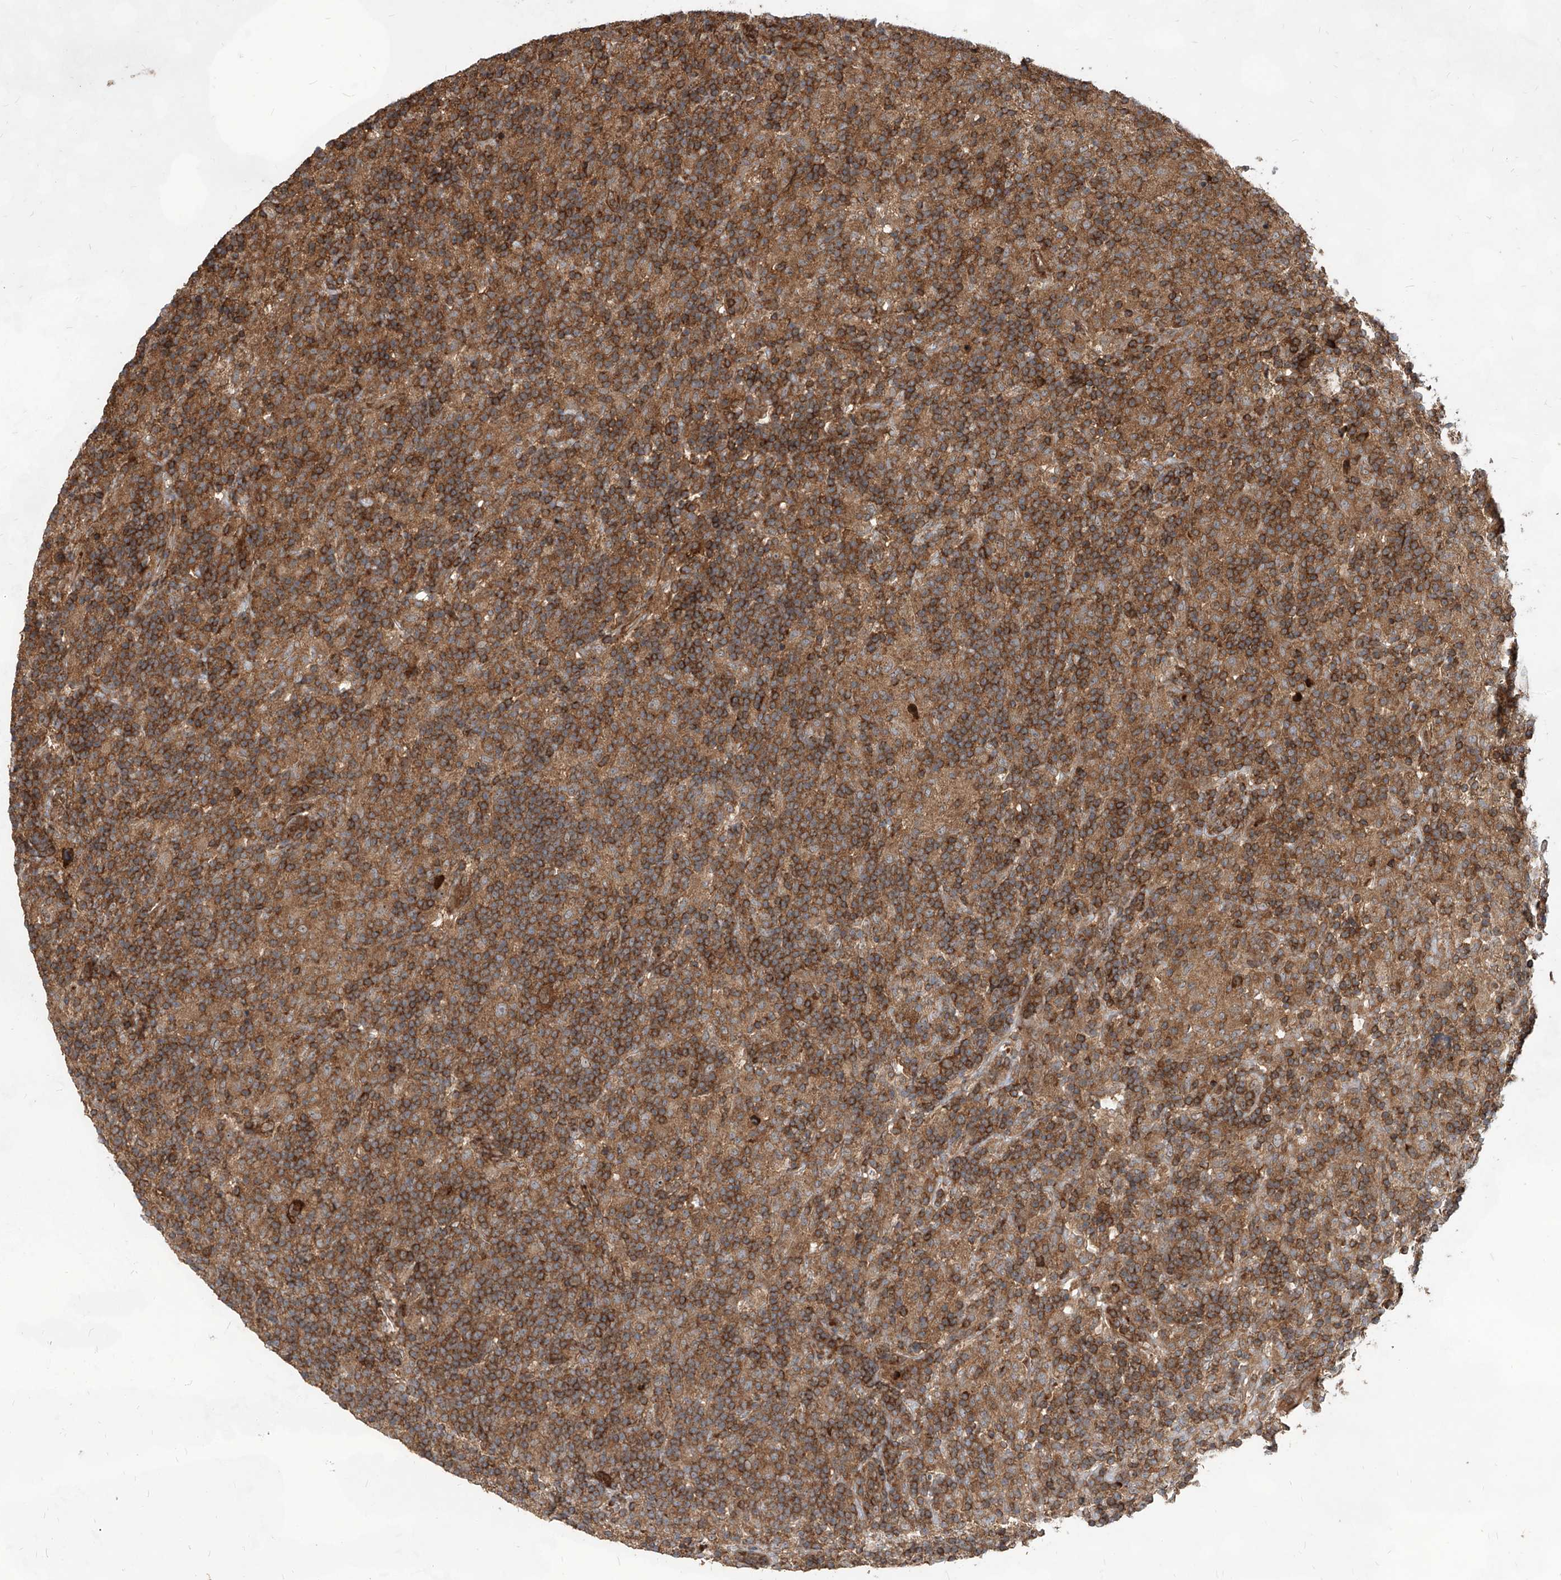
{"staining": {"intensity": "moderate", "quantity": "<25%", "location": "cytoplasmic/membranous"}, "tissue": "lymphoma", "cell_type": "Tumor cells", "image_type": "cancer", "snomed": [{"axis": "morphology", "description": "Hodgkin's disease, NOS"}, {"axis": "topography", "description": "Lymph node"}], "caption": "Hodgkin's disease stained with immunohistochemistry (IHC) exhibits moderate cytoplasmic/membranous expression in about <25% of tumor cells.", "gene": "MAGED2", "patient": {"sex": "male", "age": 70}}